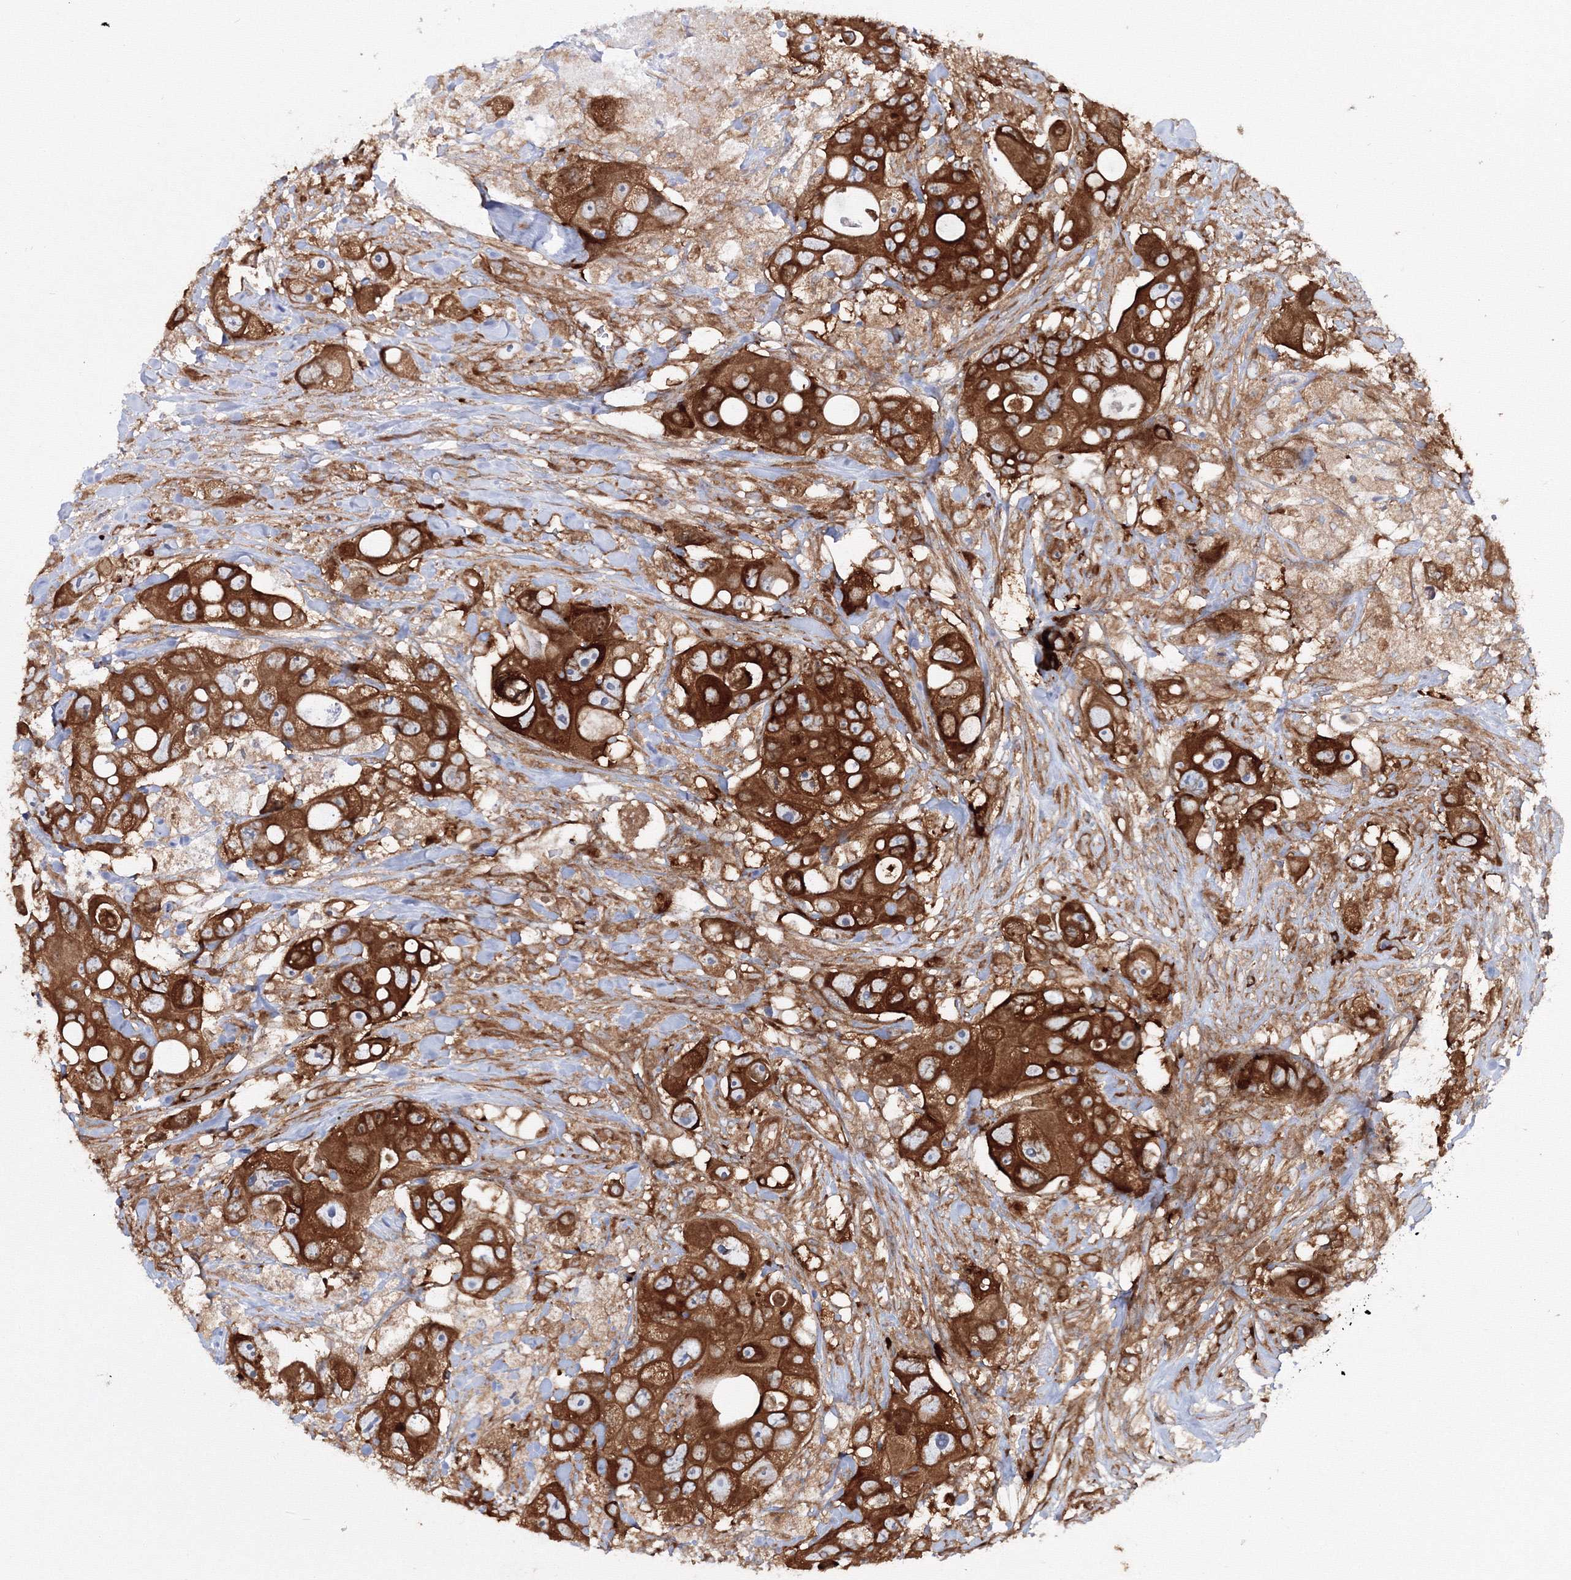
{"staining": {"intensity": "strong", "quantity": ">75%", "location": "cytoplasmic/membranous"}, "tissue": "colorectal cancer", "cell_type": "Tumor cells", "image_type": "cancer", "snomed": [{"axis": "morphology", "description": "Adenocarcinoma, NOS"}, {"axis": "topography", "description": "Colon"}], "caption": "Immunohistochemistry of colorectal cancer (adenocarcinoma) exhibits high levels of strong cytoplasmic/membranous staining in about >75% of tumor cells. (Stains: DAB (3,3'-diaminobenzidine) in brown, nuclei in blue, Microscopy: brightfield microscopy at high magnification).", "gene": "HARS1", "patient": {"sex": "female", "age": 46}}